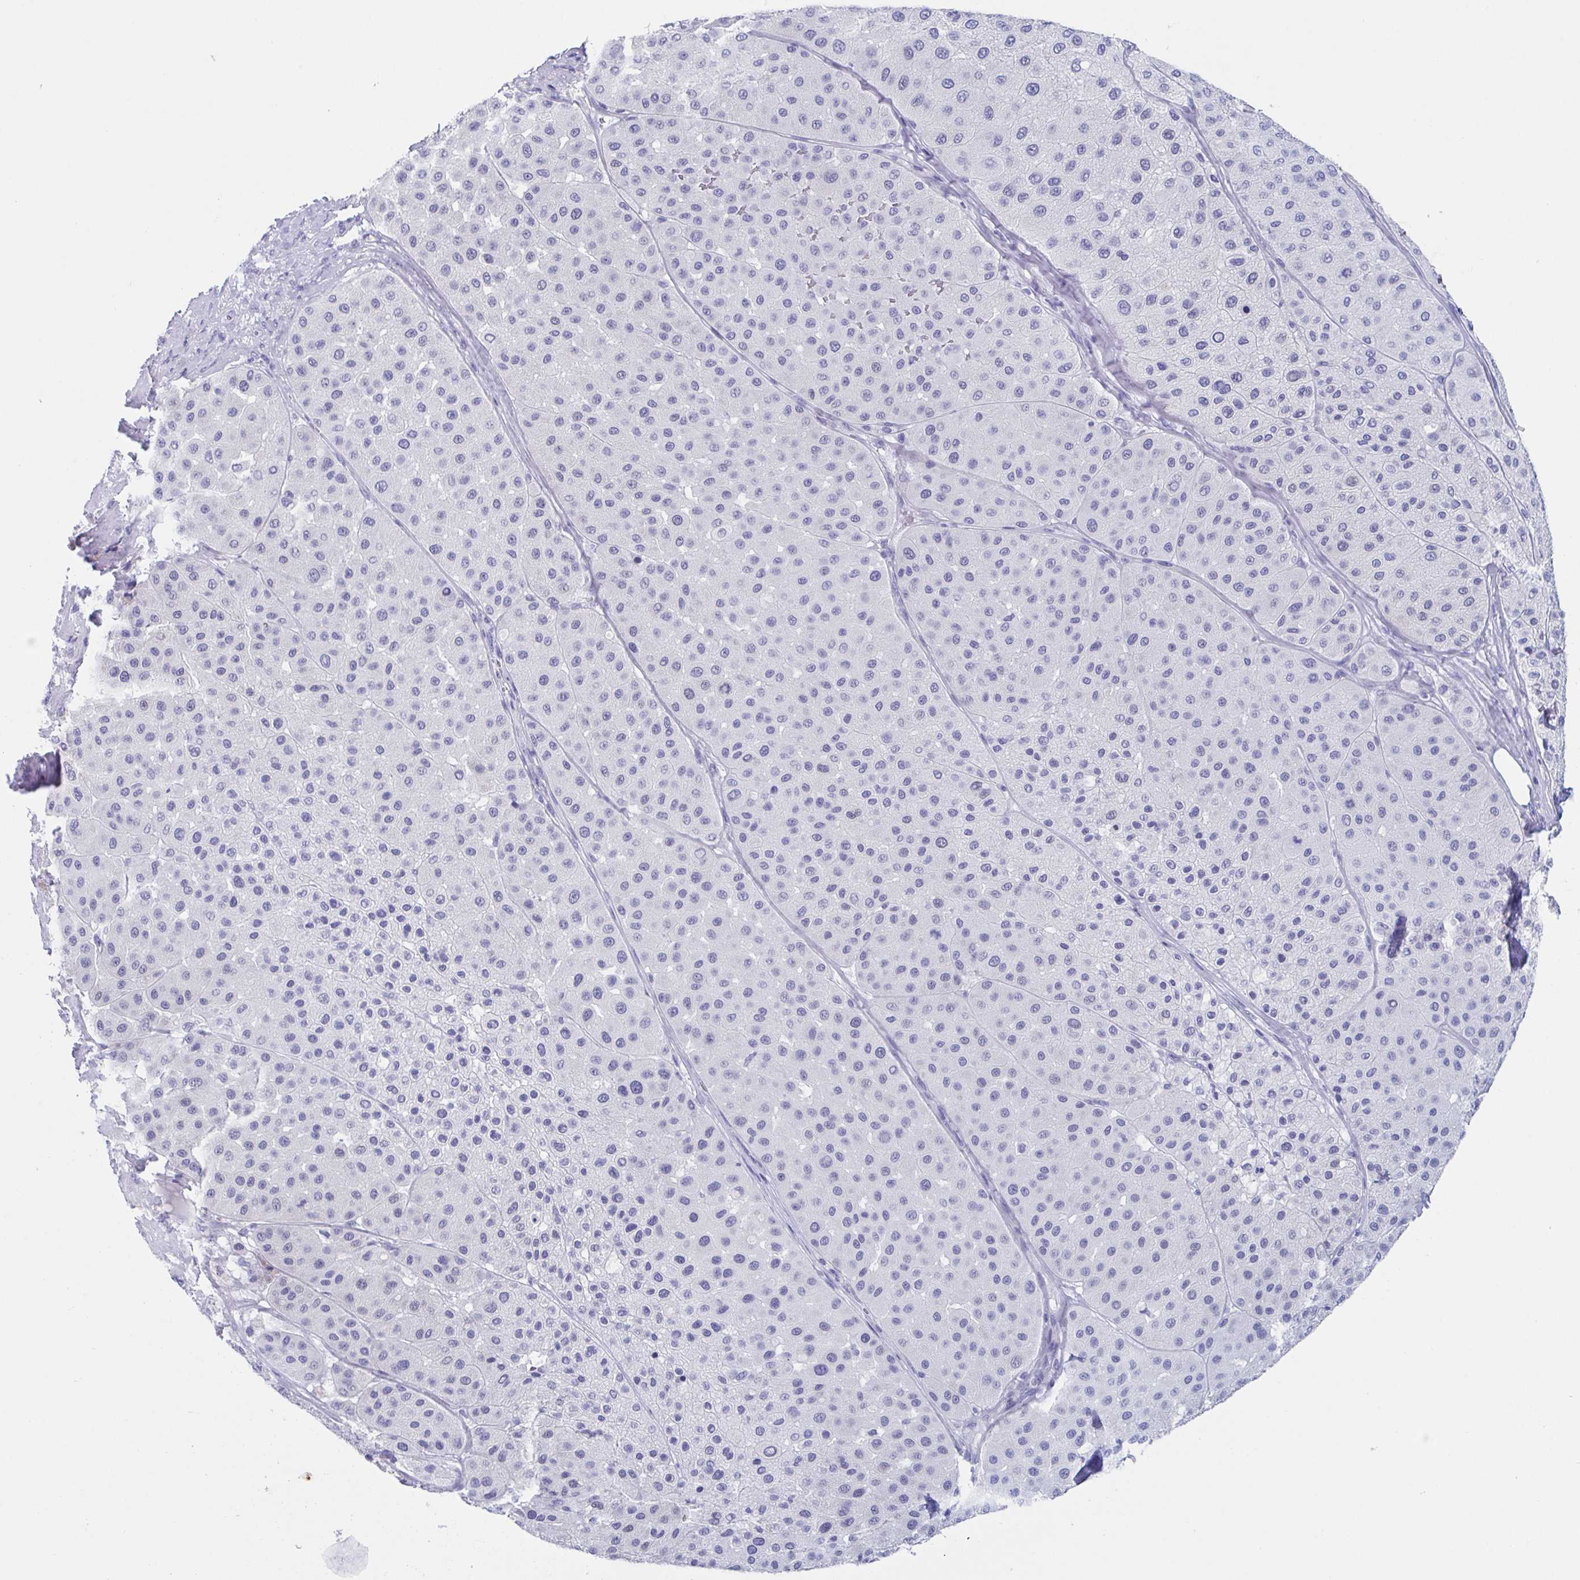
{"staining": {"intensity": "negative", "quantity": "none", "location": "none"}, "tissue": "melanoma", "cell_type": "Tumor cells", "image_type": "cancer", "snomed": [{"axis": "morphology", "description": "Malignant melanoma, Metastatic site"}, {"axis": "topography", "description": "Smooth muscle"}], "caption": "A histopathology image of human melanoma is negative for staining in tumor cells.", "gene": "ZPBP", "patient": {"sex": "male", "age": 41}}